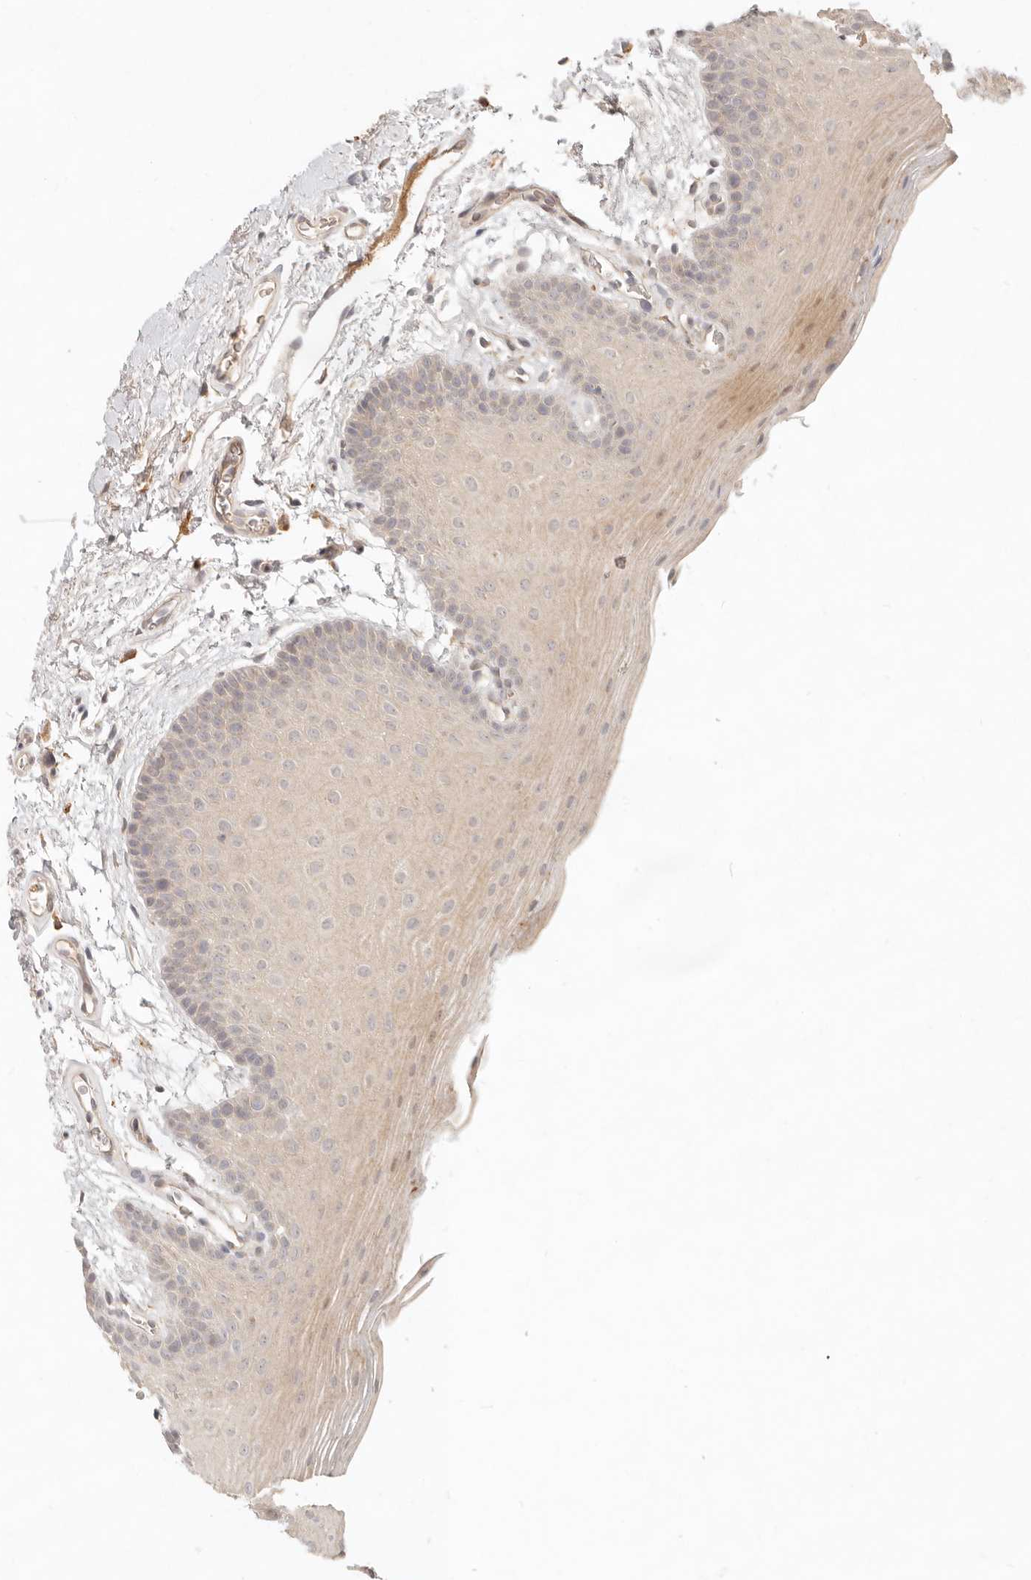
{"staining": {"intensity": "weak", "quantity": ">75%", "location": "cytoplasmic/membranous"}, "tissue": "oral mucosa", "cell_type": "Squamous epithelial cells", "image_type": "normal", "snomed": [{"axis": "morphology", "description": "Normal tissue, NOS"}, {"axis": "topography", "description": "Oral tissue"}], "caption": "Protein staining reveals weak cytoplasmic/membranous expression in approximately >75% of squamous epithelial cells in unremarkable oral mucosa.", "gene": "UBXN11", "patient": {"sex": "male", "age": 62}}